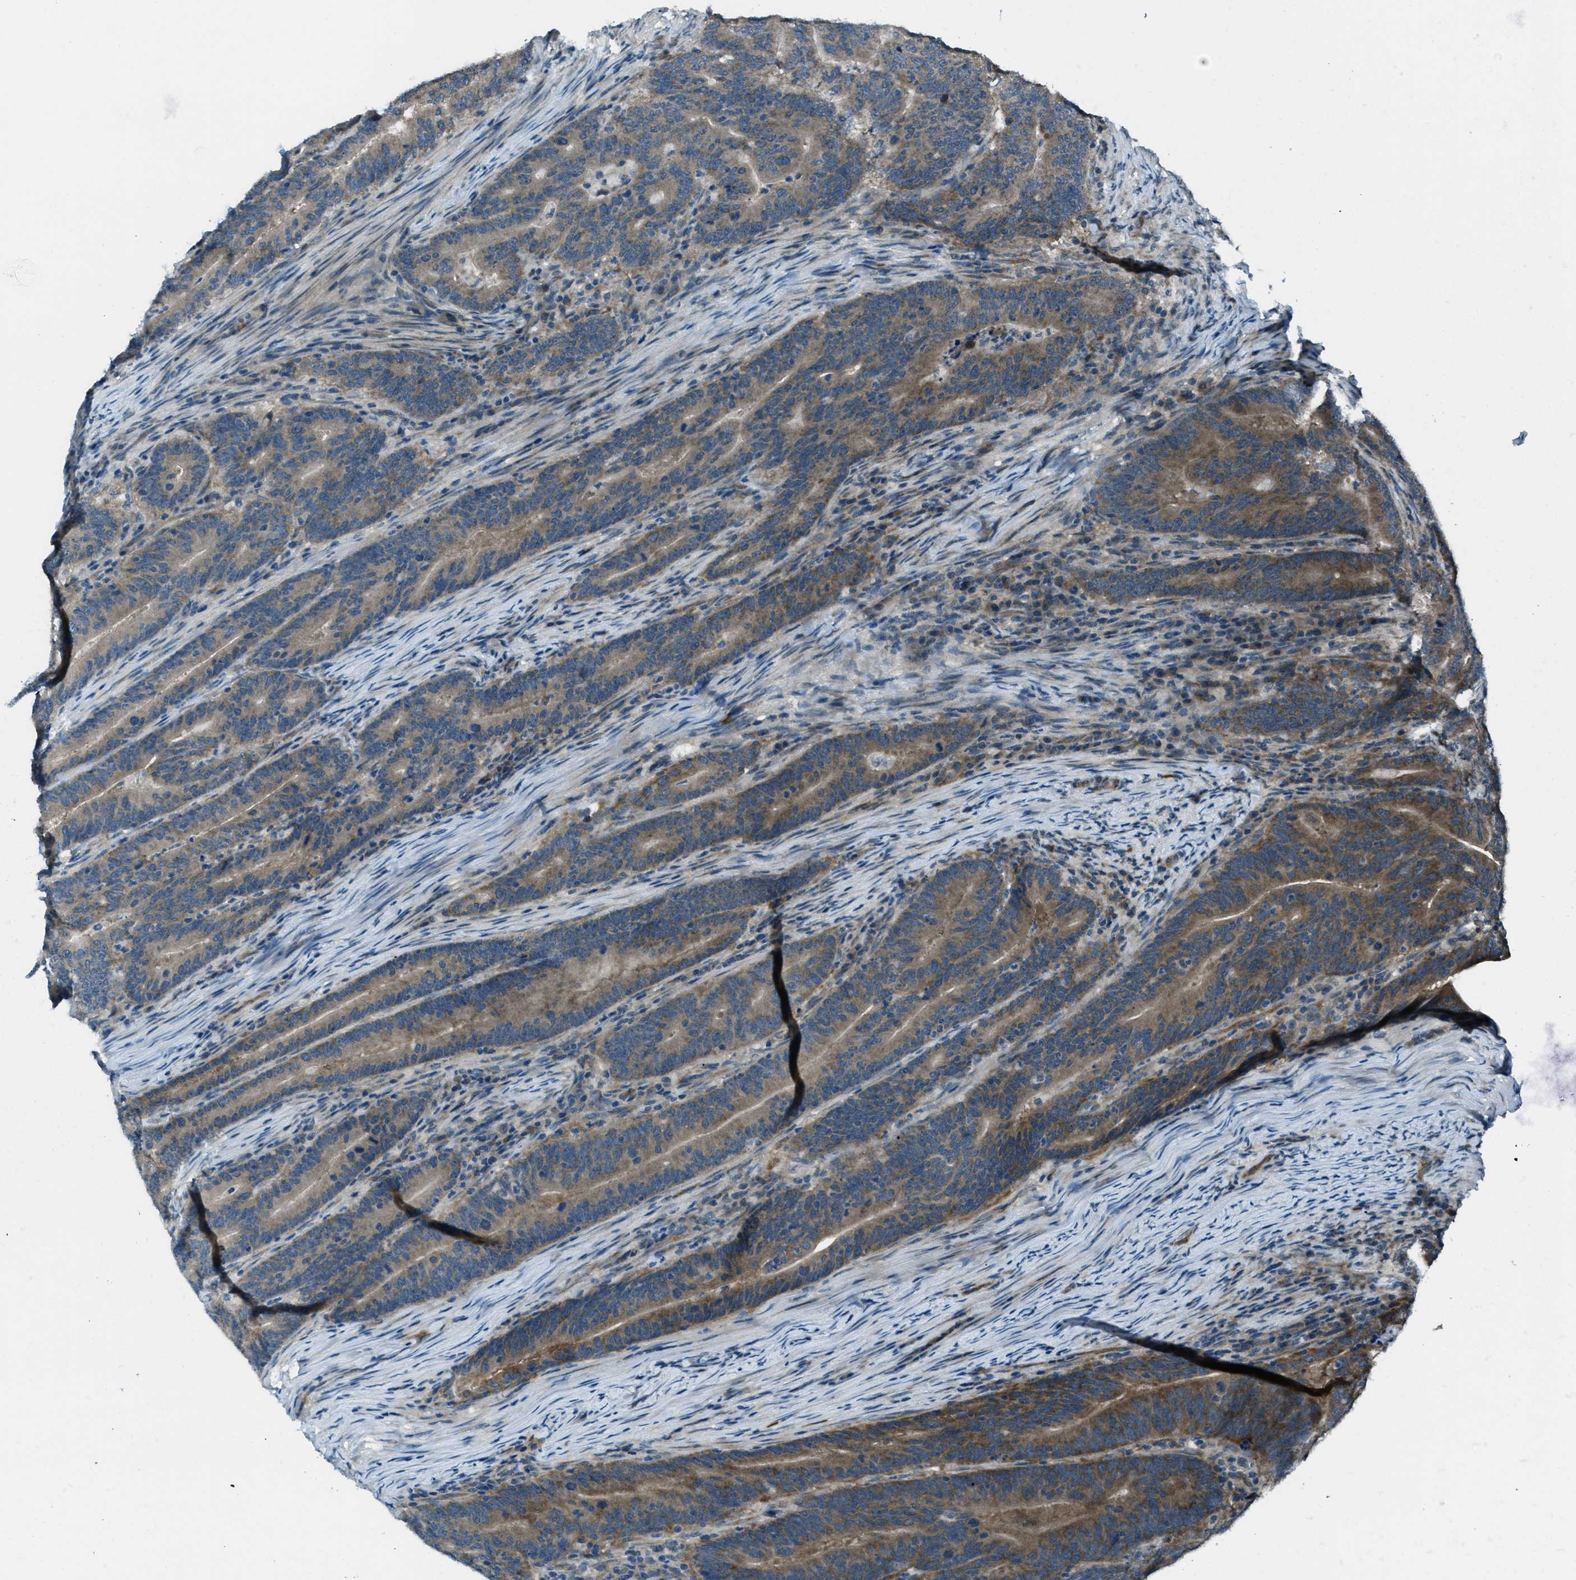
{"staining": {"intensity": "strong", "quantity": "25%-75%", "location": "cytoplasmic/membranous"}, "tissue": "colorectal cancer", "cell_type": "Tumor cells", "image_type": "cancer", "snomed": [{"axis": "morphology", "description": "Adenocarcinoma, NOS"}, {"axis": "topography", "description": "Colon"}], "caption": "Protein staining reveals strong cytoplasmic/membranous expression in about 25%-75% of tumor cells in colorectal cancer.", "gene": "ASAP2", "patient": {"sex": "female", "age": 66}}